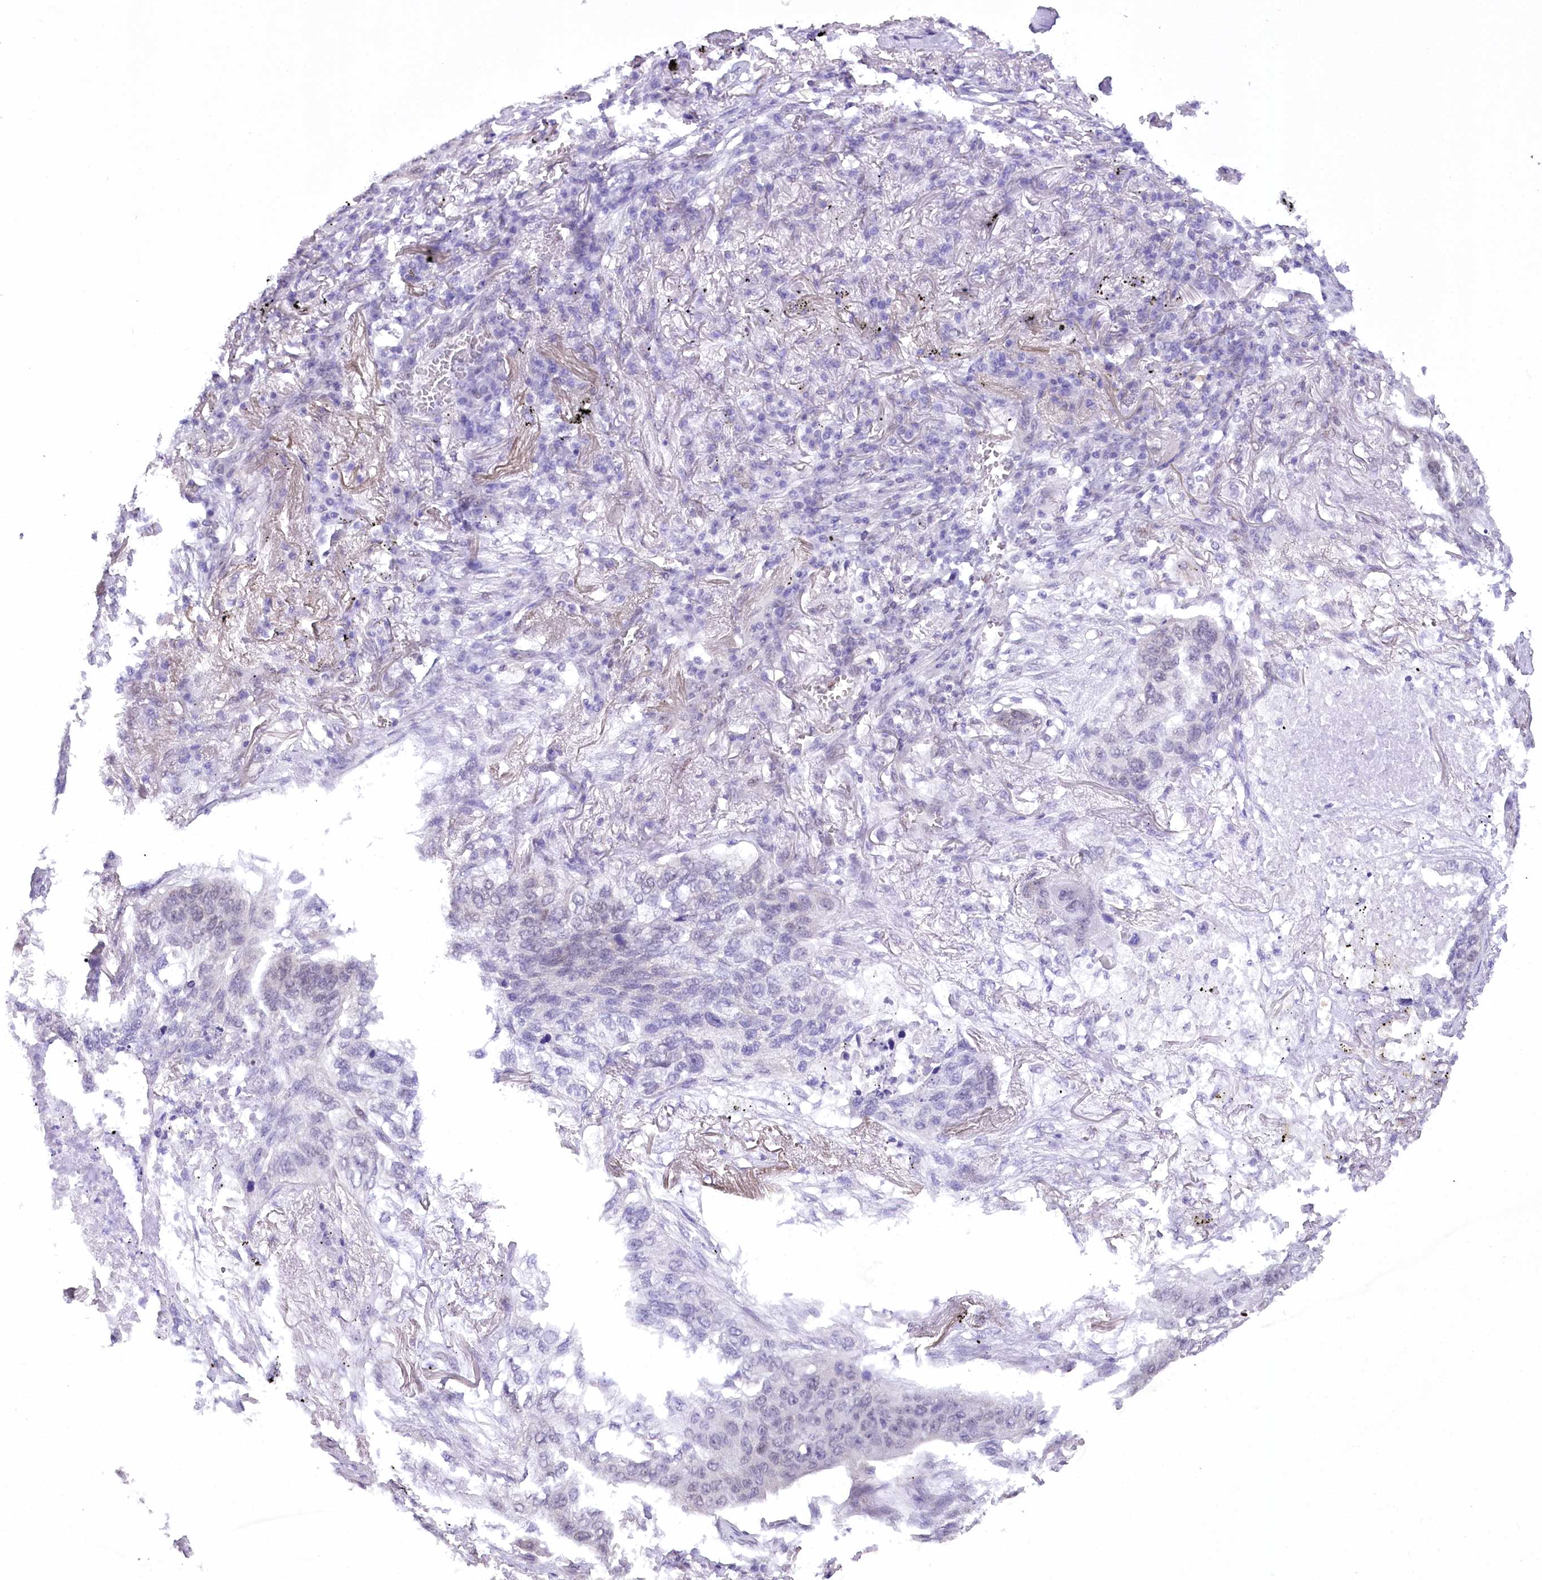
{"staining": {"intensity": "negative", "quantity": "none", "location": "none"}, "tissue": "lung cancer", "cell_type": "Tumor cells", "image_type": "cancer", "snomed": [{"axis": "morphology", "description": "Squamous cell carcinoma, NOS"}, {"axis": "topography", "description": "Lung"}], "caption": "Immunohistochemistry image of neoplastic tissue: human squamous cell carcinoma (lung) stained with DAB (3,3'-diaminobenzidine) reveals no significant protein positivity in tumor cells.", "gene": "HNRNPA0", "patient": {"sex": "female", "age": 63}}